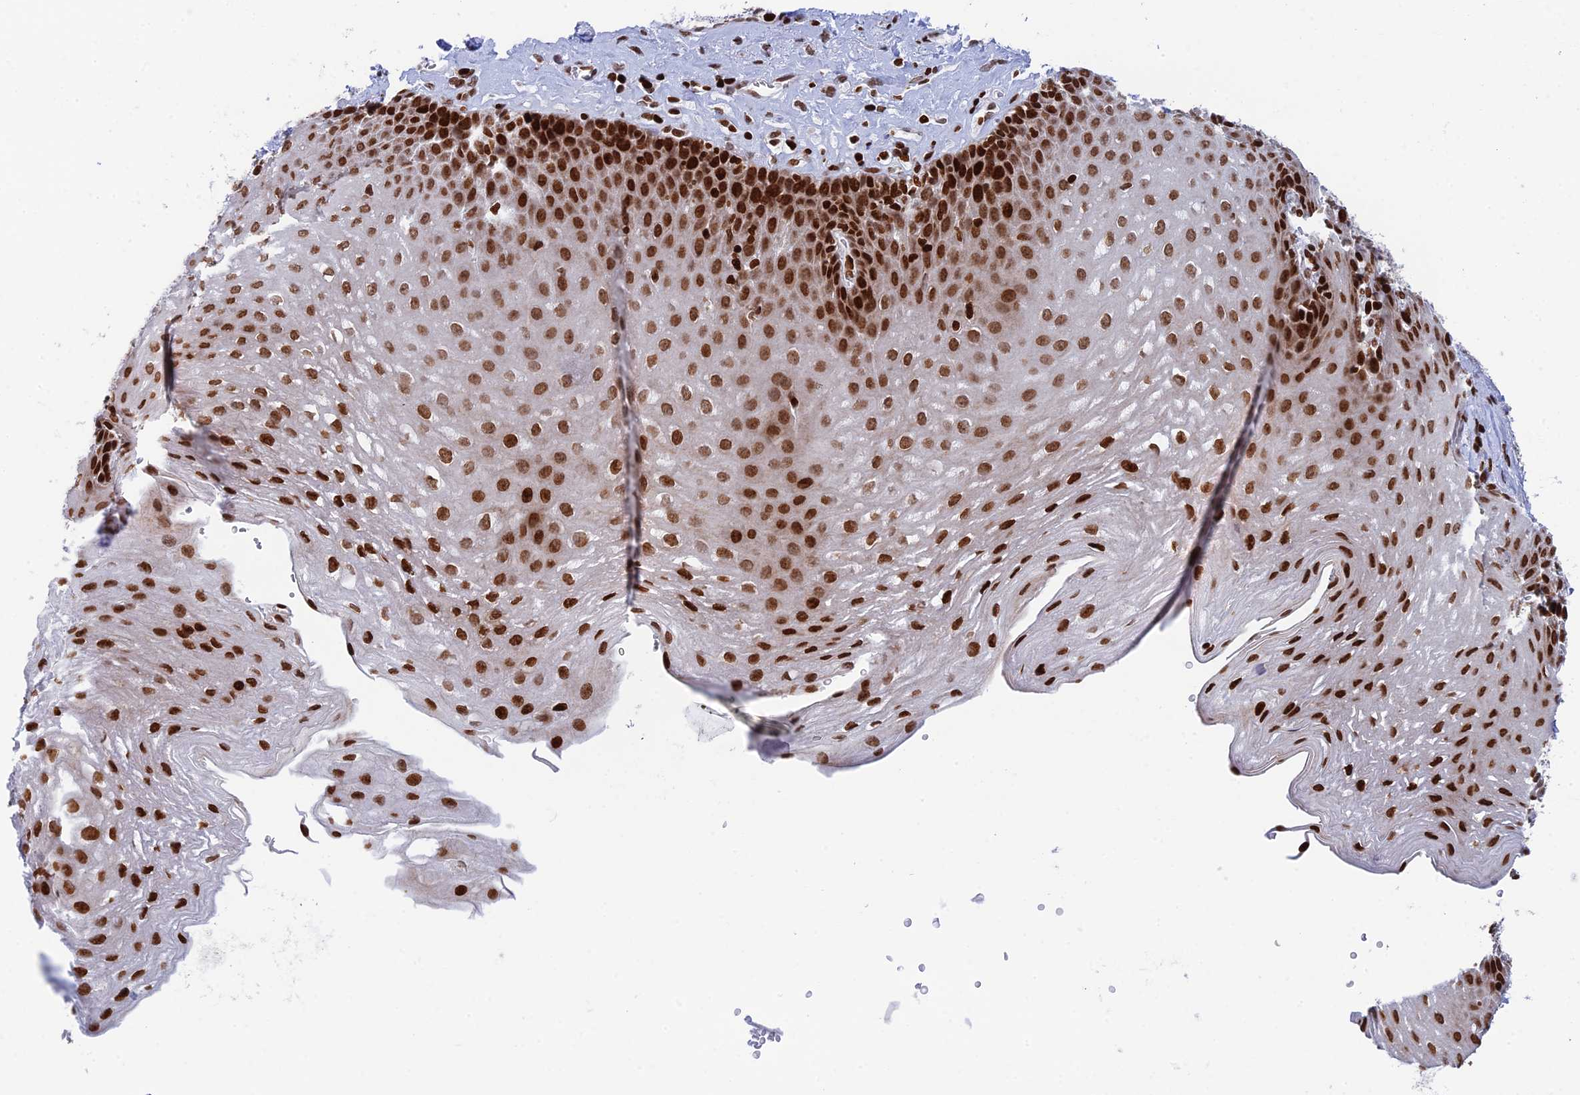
{"staining": {"intensity": "strong", "quantity": ">75%", "location": "nuclear"}, "tissue": "esophagus", "cell_type": "Squamous epithelial cells", "image_type": "normal", "snomed": [{"axis": "morphology", "description": "Normal tissue, NOS"}, {"axis": "topography", "description": "Esophagus"}], "caption": "Immunohistochemical staining of unremarkable human esophagus reveals strong nuclear protein staining in approximately >75% of squamous epithelial cells. (IHC, brightfield microscopy, high magnification).", "gene": "RPAP1", "patient": {"sex": "female", "age": 66}}